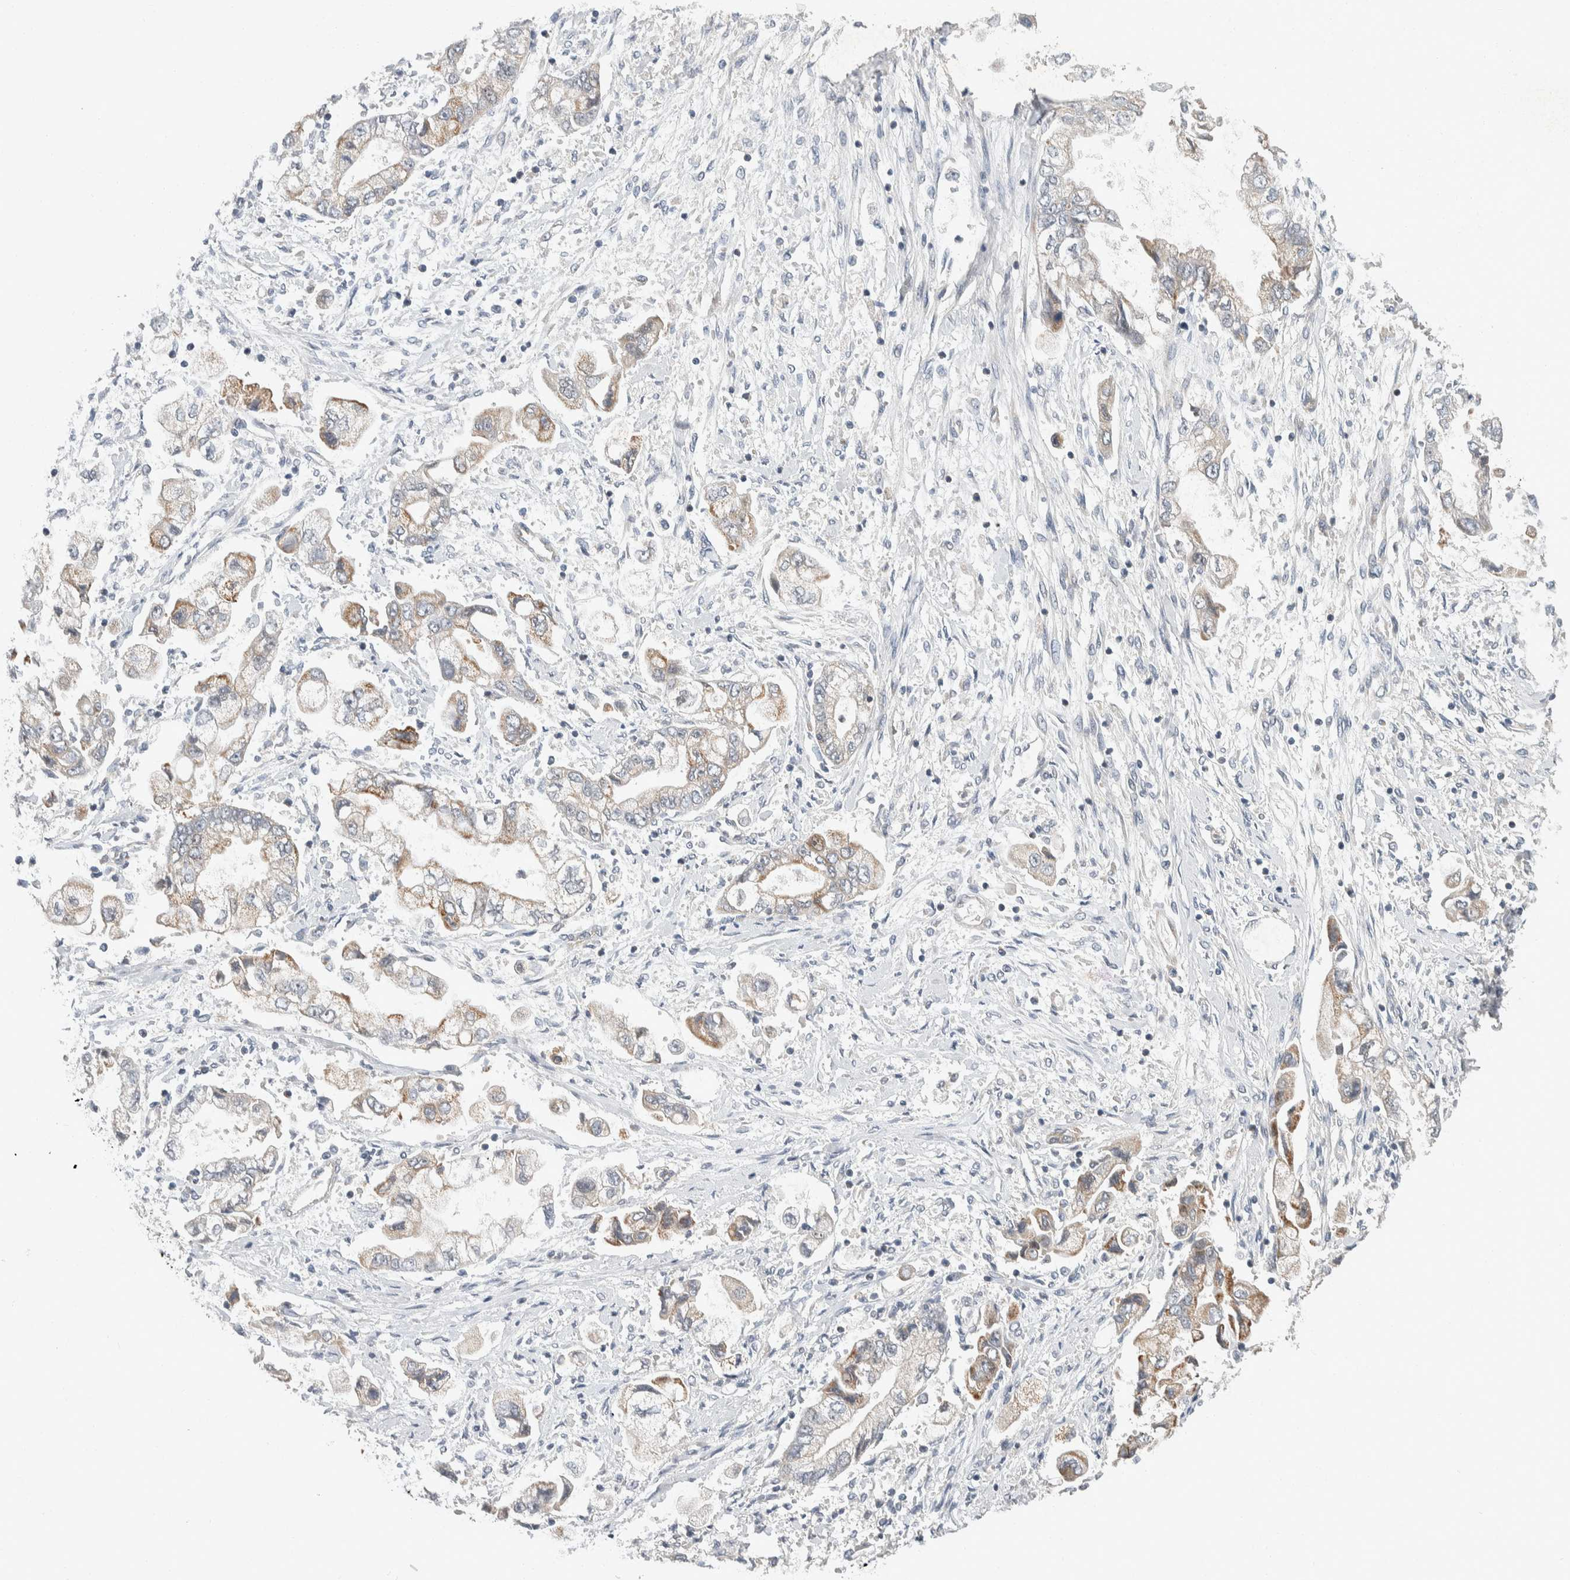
{"staining": {"intensity": "weak", "quantity": "25%-75%", "location": "cytoplasmic/membranous"}, "tissue": "stomach cancer", "cell_type": "Tumor cells", "image_type": "cancer", "snomed": [{"axis": "morphology", "description": "Normal tissue, NOS"}, {"axis": "morphology", "description": "Adenocarcinoma, NOS"}, {"axis": "topography", "description": "Stomach"}], "caption": "An immunohistochemistry image of neoplastic tissue is shown. Protein staining in brown labels weak cytoplasmic/membranous positivity in adenocarcinoma (stomach) within tumor cells.", "gene": "SHPK", "patient": {"sex": "male", "age": 62}}